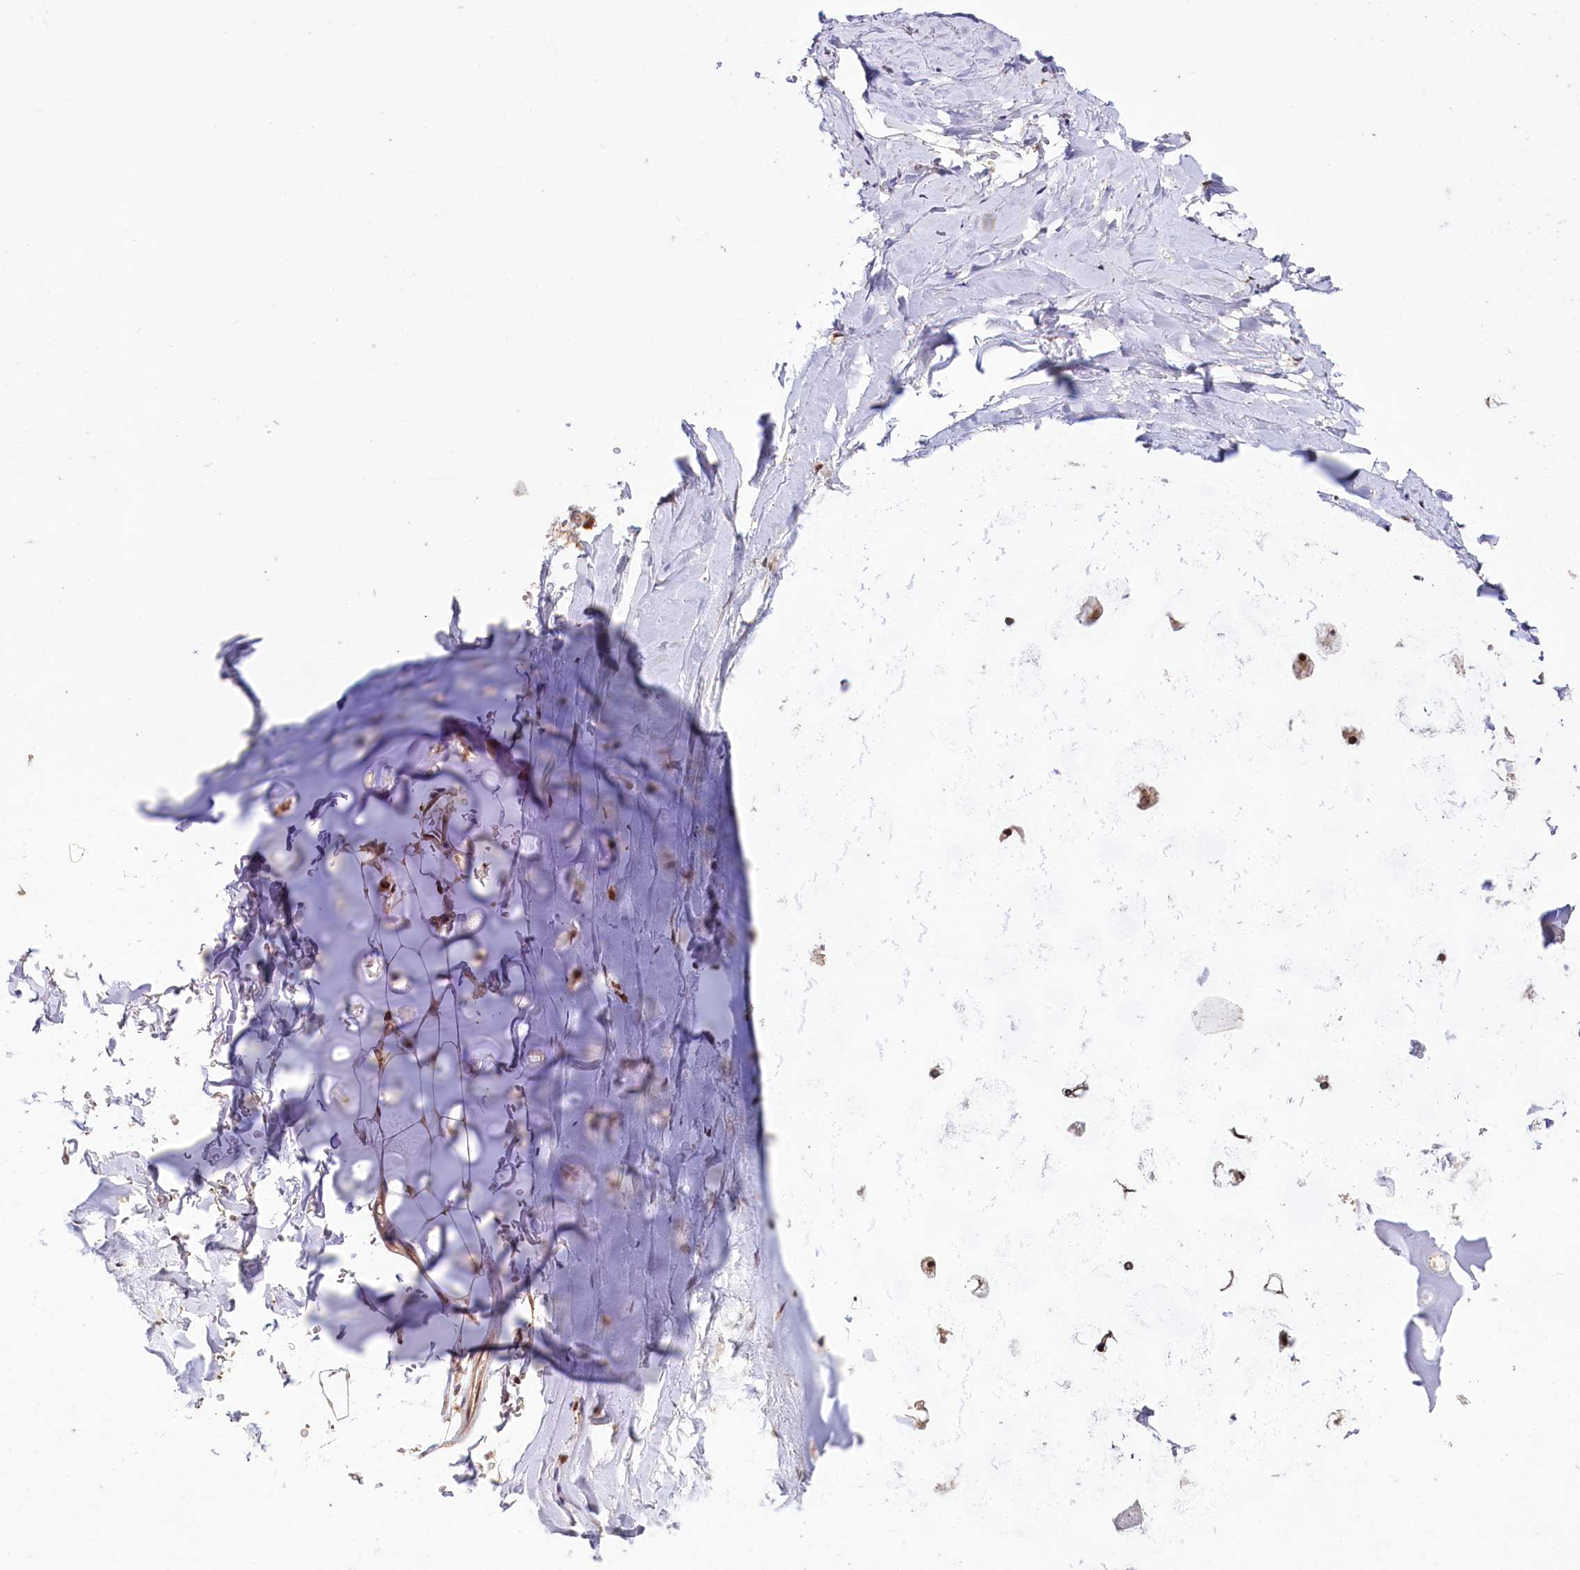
{"staining": {"intensity": "negative", "quantity": "none", "location": "none"}, "tissue": "adipose tissue", "cell_type": "Adipocytes", "image_type": "normal", "snomed": [{"axis": "morphology", "description": "Normal tissue, NOS"}, {"axis": "topography", "description": "Lymph node"}, {"axis": "topography", "description": "Bronchus"}], "caption": "Immunohistochemical staining of normal adipose tissue demonstrates no significant staining in adipocytes.", "gene": "UBE3A", "patient": {"sex": "male", "age": 63}}